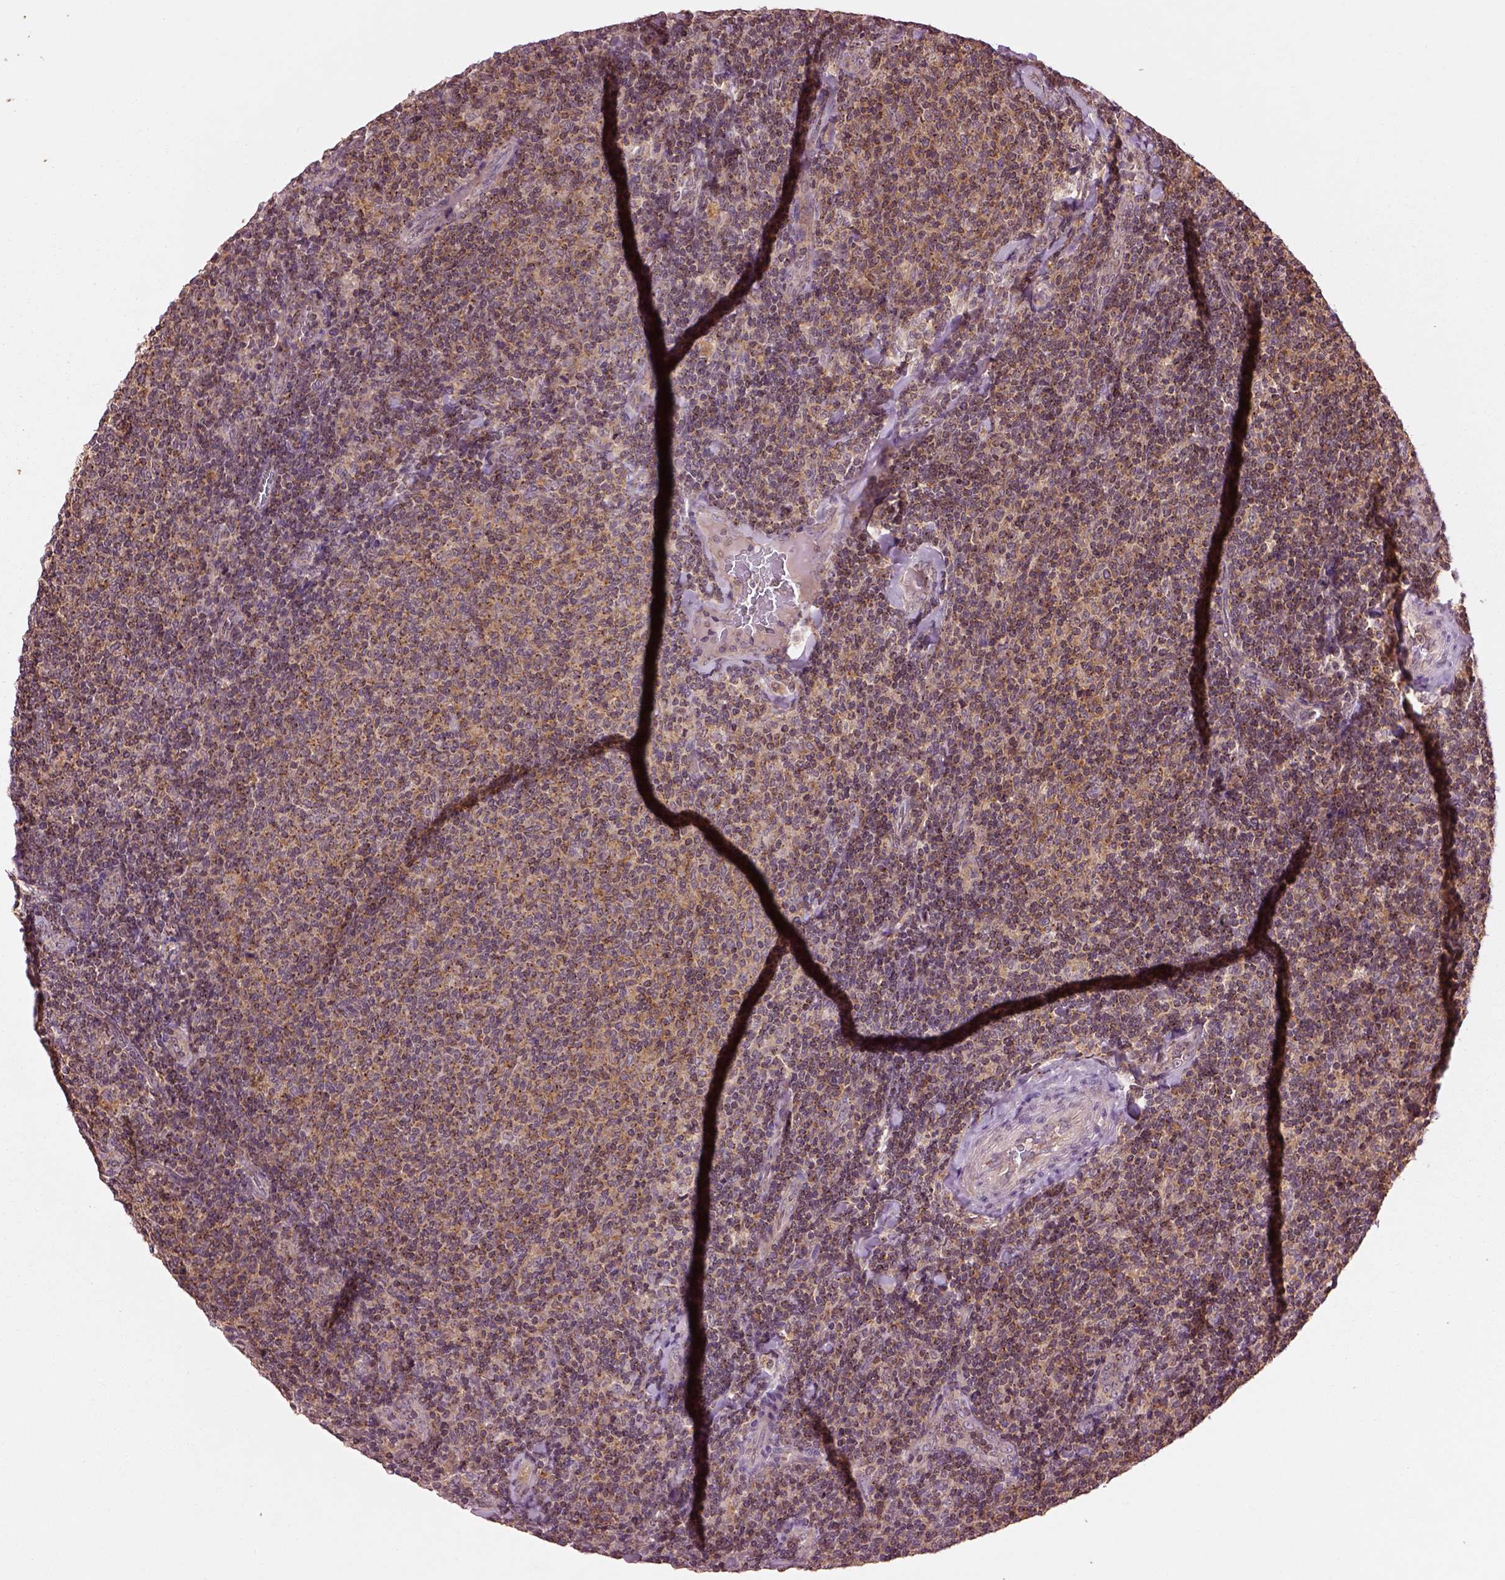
{"staining": {"intensity": "moderate", "quantity": "25%-75%", "location": "cytoplasmic/membranous"}, "tissue": "lymphoma", "cell_type": "Tumor cells", "image_type": "cancer", "snomed": [{"axis": "morphology", "description": "Malignant lymphoma, non-Hodgkin's type, Low grade"}, {"axis": "topography", "description": "Lymph node"}], "caption": "Immunohistochemistry of human lymphoma displays medium levels of moderate cytoplasmic/membranous staining in approximately 25%-75% of tumor cells.", "gene": "MTHFS", "patient": {"sex": "male", "age": 52}}